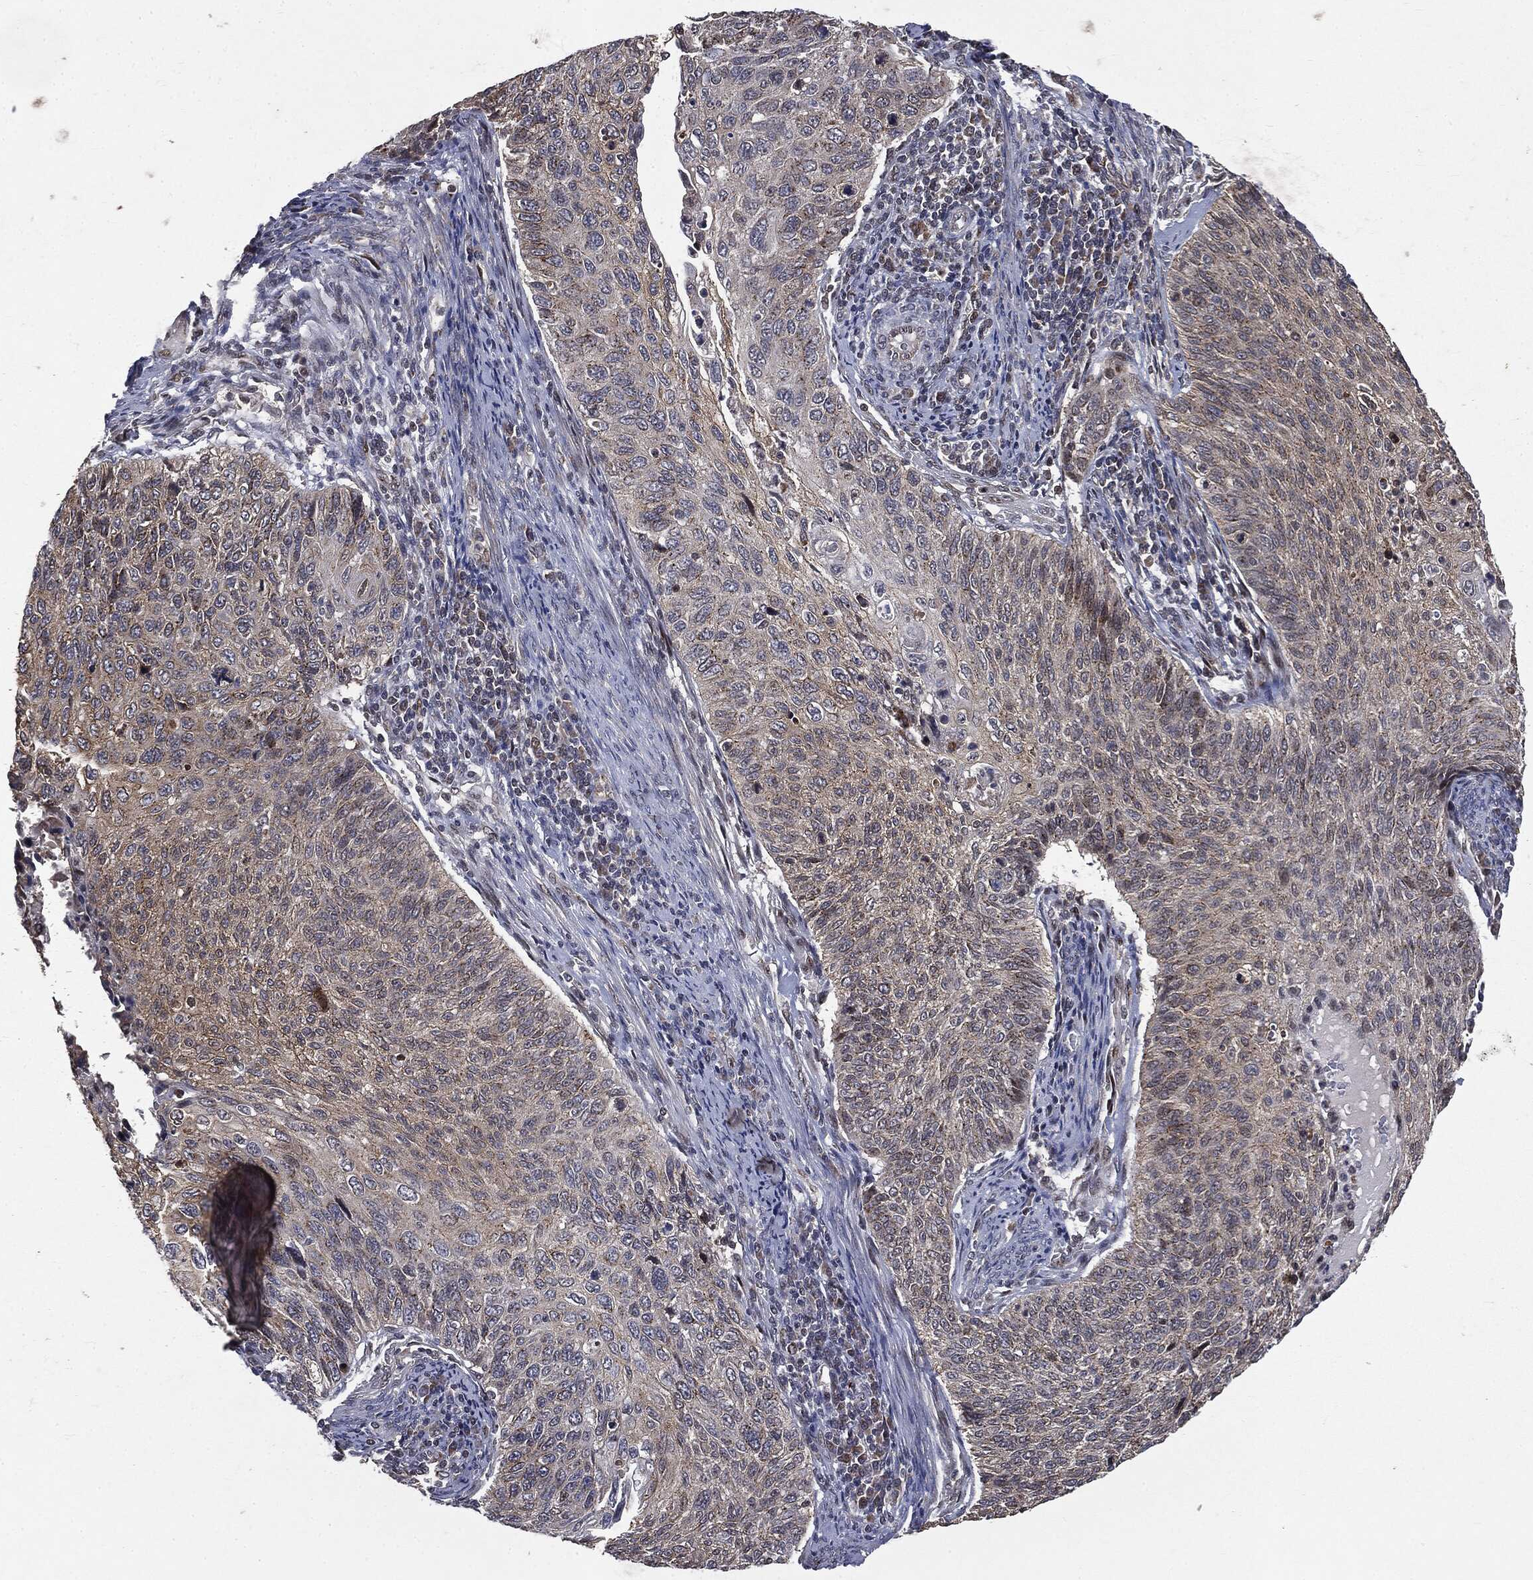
{"staining": {"intensity": "weak", "quantity": "<25%", "location": "cytoplasmic/membranous"}, "tissue": "cervical cancer", "cell_type": "Tumor cells", "image_type": "cancer", "snomed": [{"axis": "morphology", "description": "Squamous cell carcinoma, NOS"}, {"axis": "topography", "description": "Cervix"}], "caption": "Squamous cell carcinoma (cervical) stained for a protein using IHC displays no positivity tumor cells.", "gene": "PLPPR2", "patient": {"sex": "female", "age": 70}}